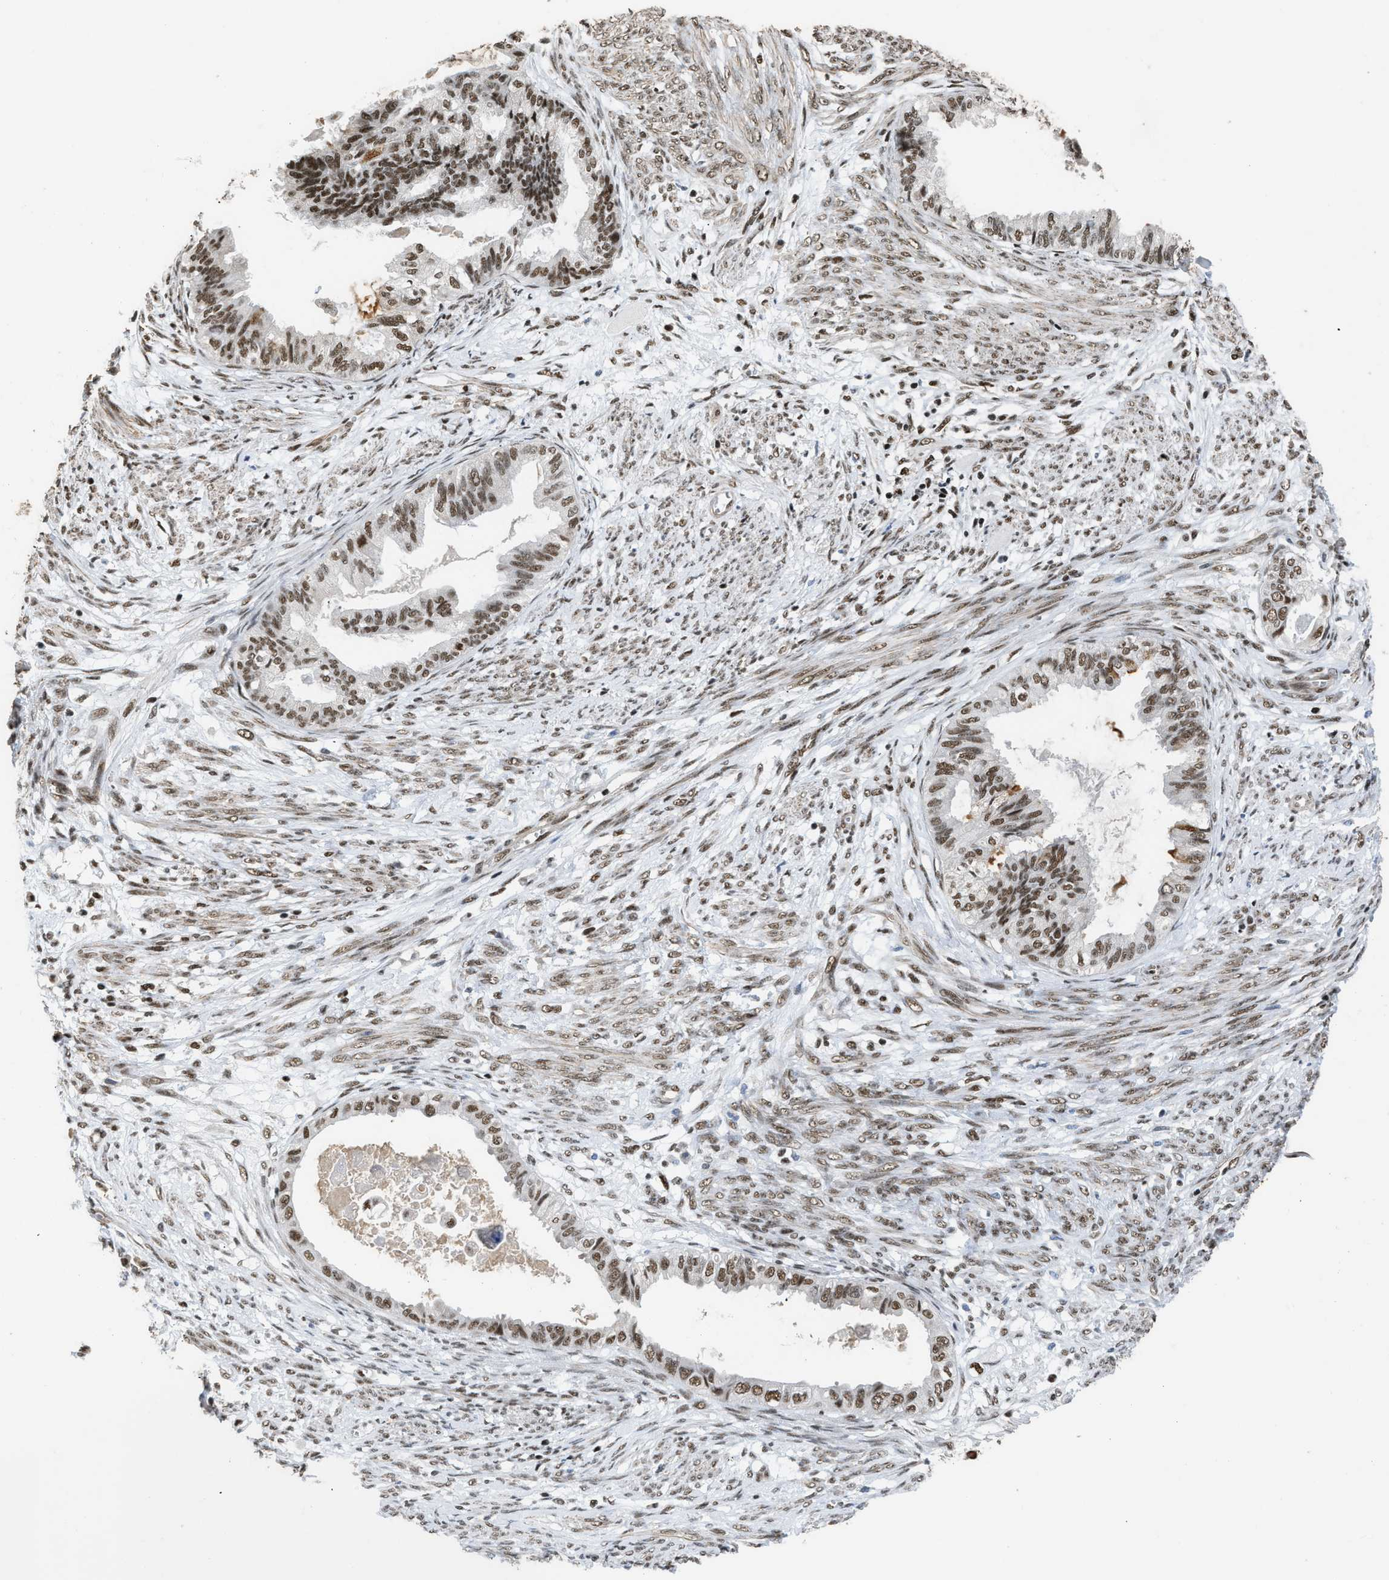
{"staining": {"intensity": "moderate", "quantity": ">75%", "location": "nuclear"}, "tissue": "cervical cancer", "cell_type": "Tumor cells", "image_type": "cancer", "snomed": [{"axis": "morphology", "description": "Normal tissue, NOS"}, {"axis": "morphology", "description": "Adenocarcinoma, NOS"}, {"axis": "topography", "description": "Cervix"}, {"axis": "topography", "description": "Endometrium"}], "caption": "About >75% of tumor cells in adenocarcinoma (cervical) reveal moderate nuclear protein expression as visualized by brown immunohistochemical staining.", "gene": "SCAF4", "patient": {"sex": "female", "age": 86}}